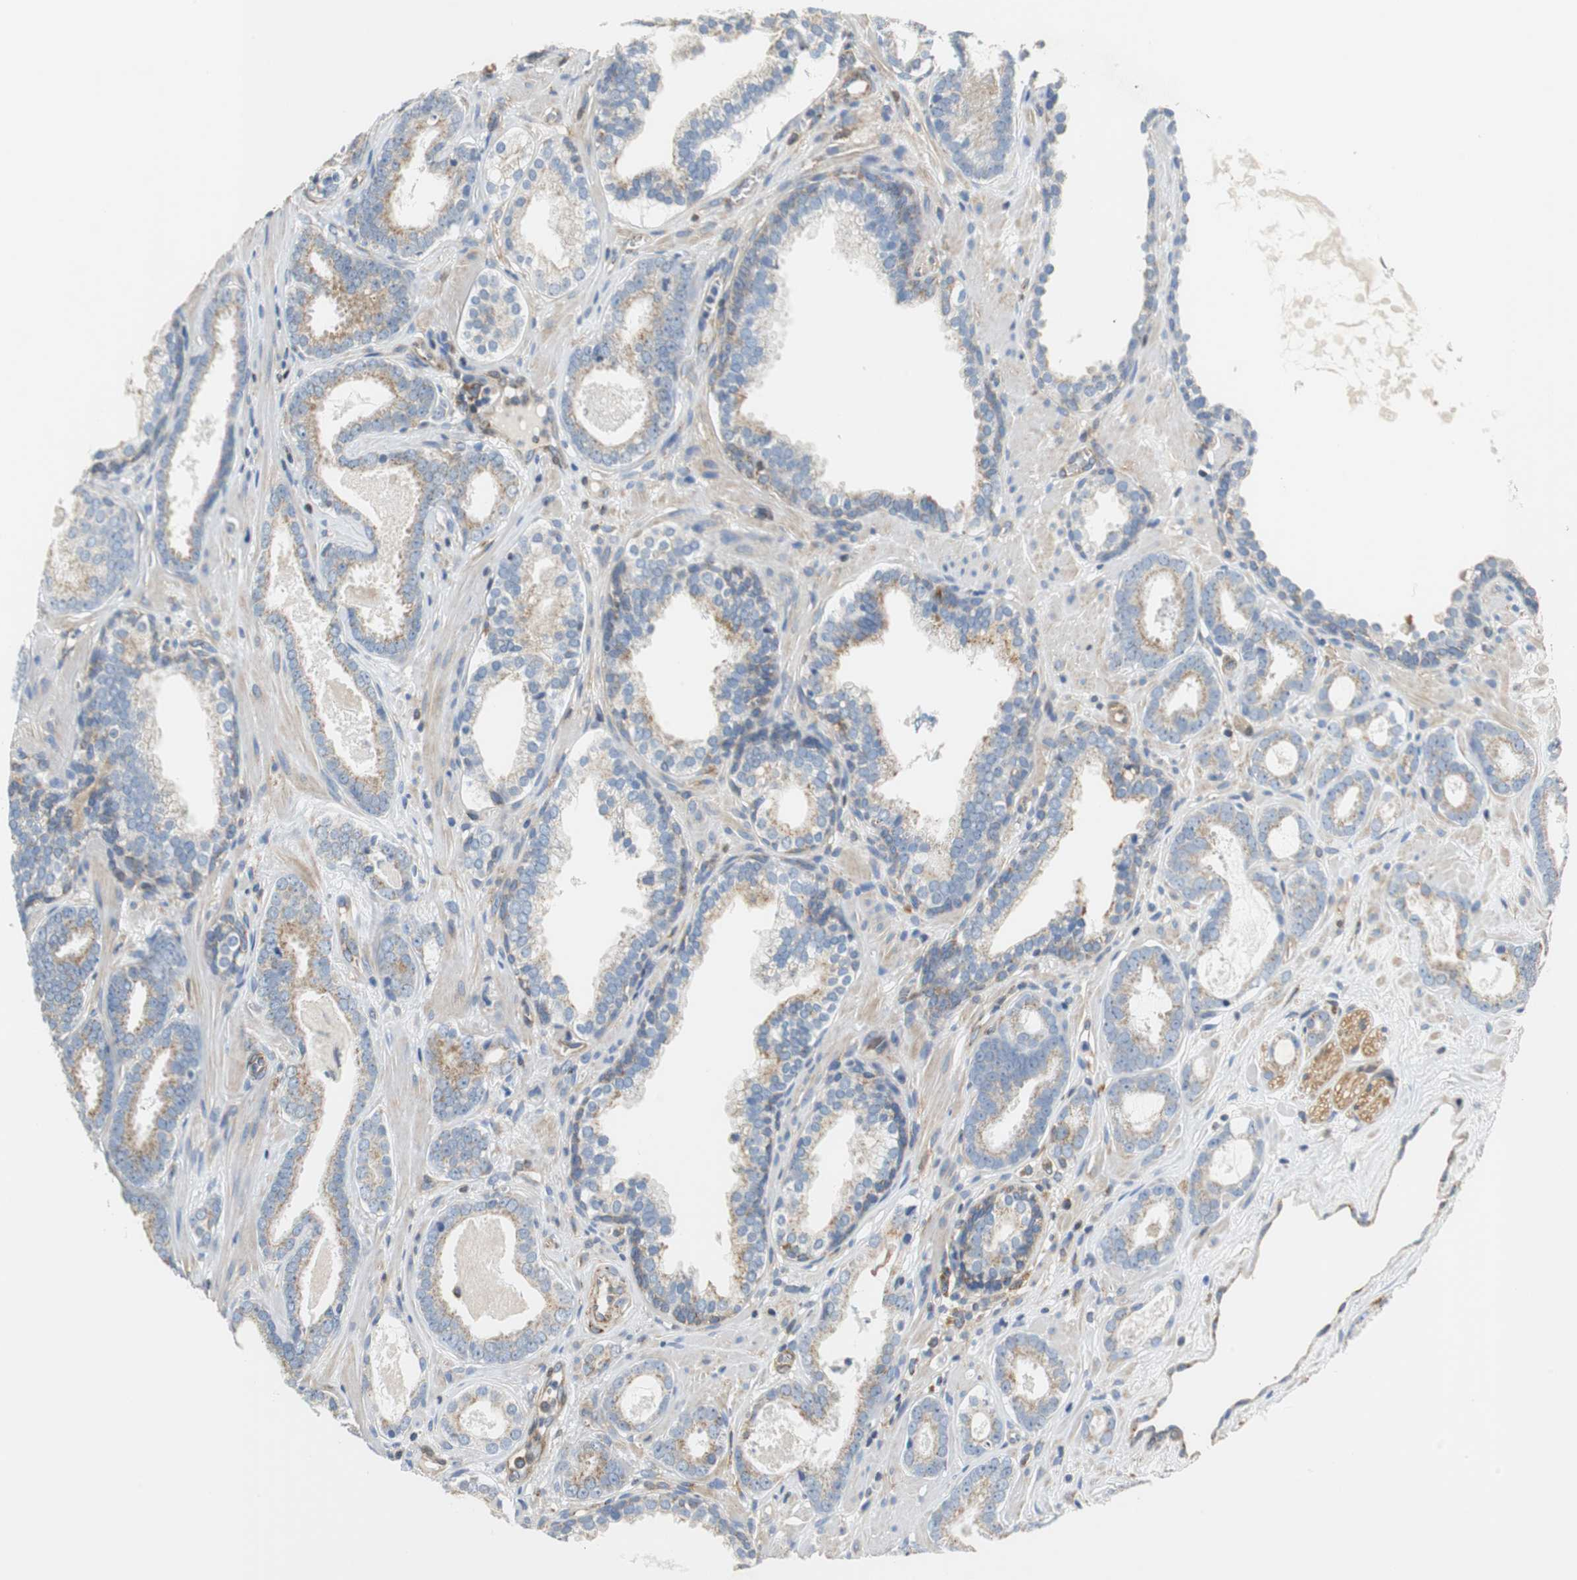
{"staining": {"intensity": "moderate", "quantity": "25%-75%", "location": "cytoplasmic/membranous"}, "tissue": "prostate cancer", "cell_type": "Tumor cells", "image_type": "cancer", "snomed": [{"axis": "morphology", "description": "Adenocarcinoma, Low grade"}, {"axis": "topography", "description": "Prostate"}], "caption": "Prostate low-grade adenocarcinoma tissue reveals moderate cytoplasmic/membranous staining in about 25%-75% of tumor cells, visualized by immunohistochemistry.", "gene": "GSTK1", "patient": {"sex": "male", "age": 57}}